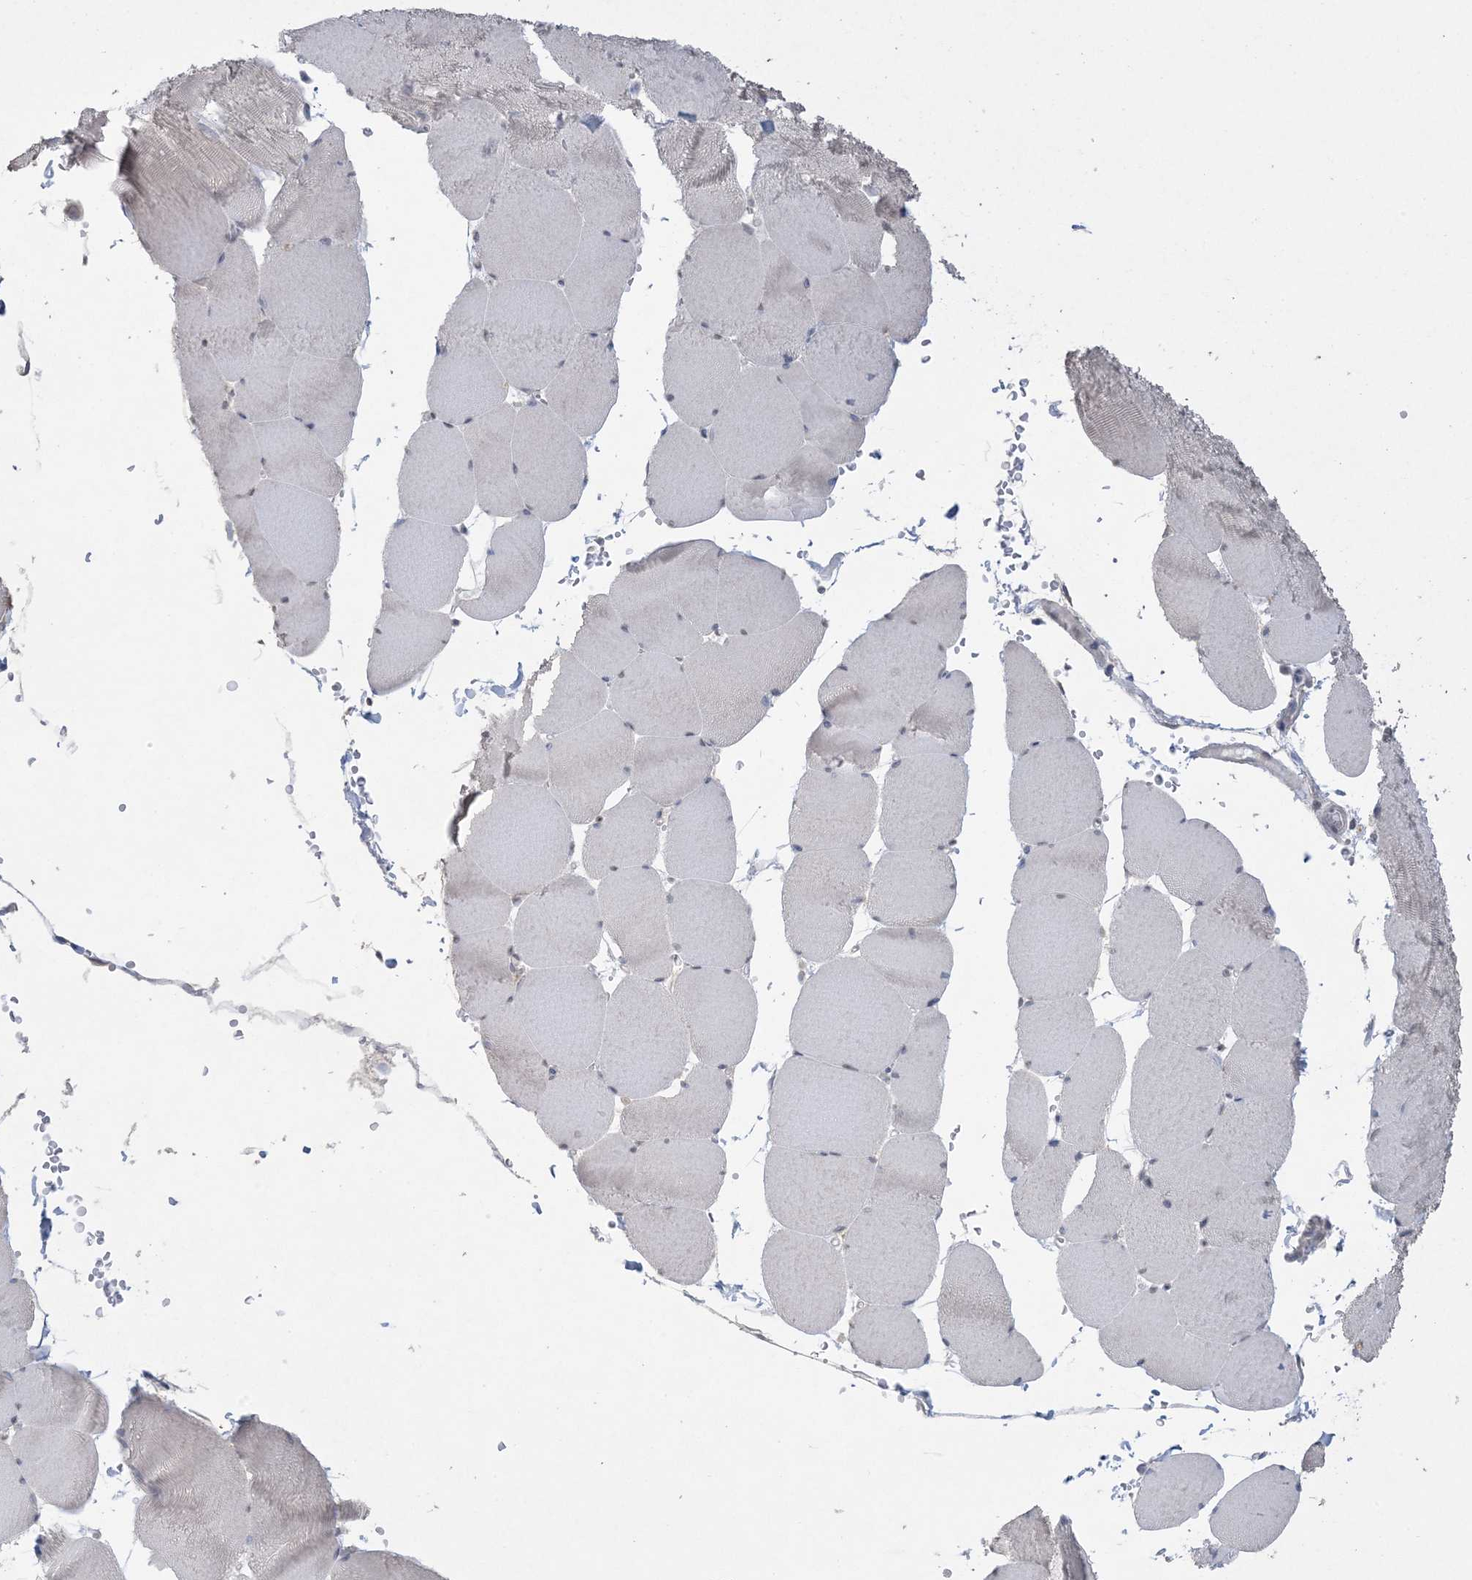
{"staining": {"intensity": "negative", "quantity": "none", "location": "none"}, "tissue": "skeletal muscle", "cell_type": "Myocytes", "image_type": "normal", "snomed": [{"axis": "morphology", "description": "Normal tissue, NOS"}, {"axis": "topography", "description": "Skeletal muscle"}, {"axis": "topography", "description": "Head-Neck"}], "caption": "The image exhibits no significant staining in myocytes of skeletal muscle.", "gene": "HMGCS1", "patient": {"sex": "male", "age": 66}}